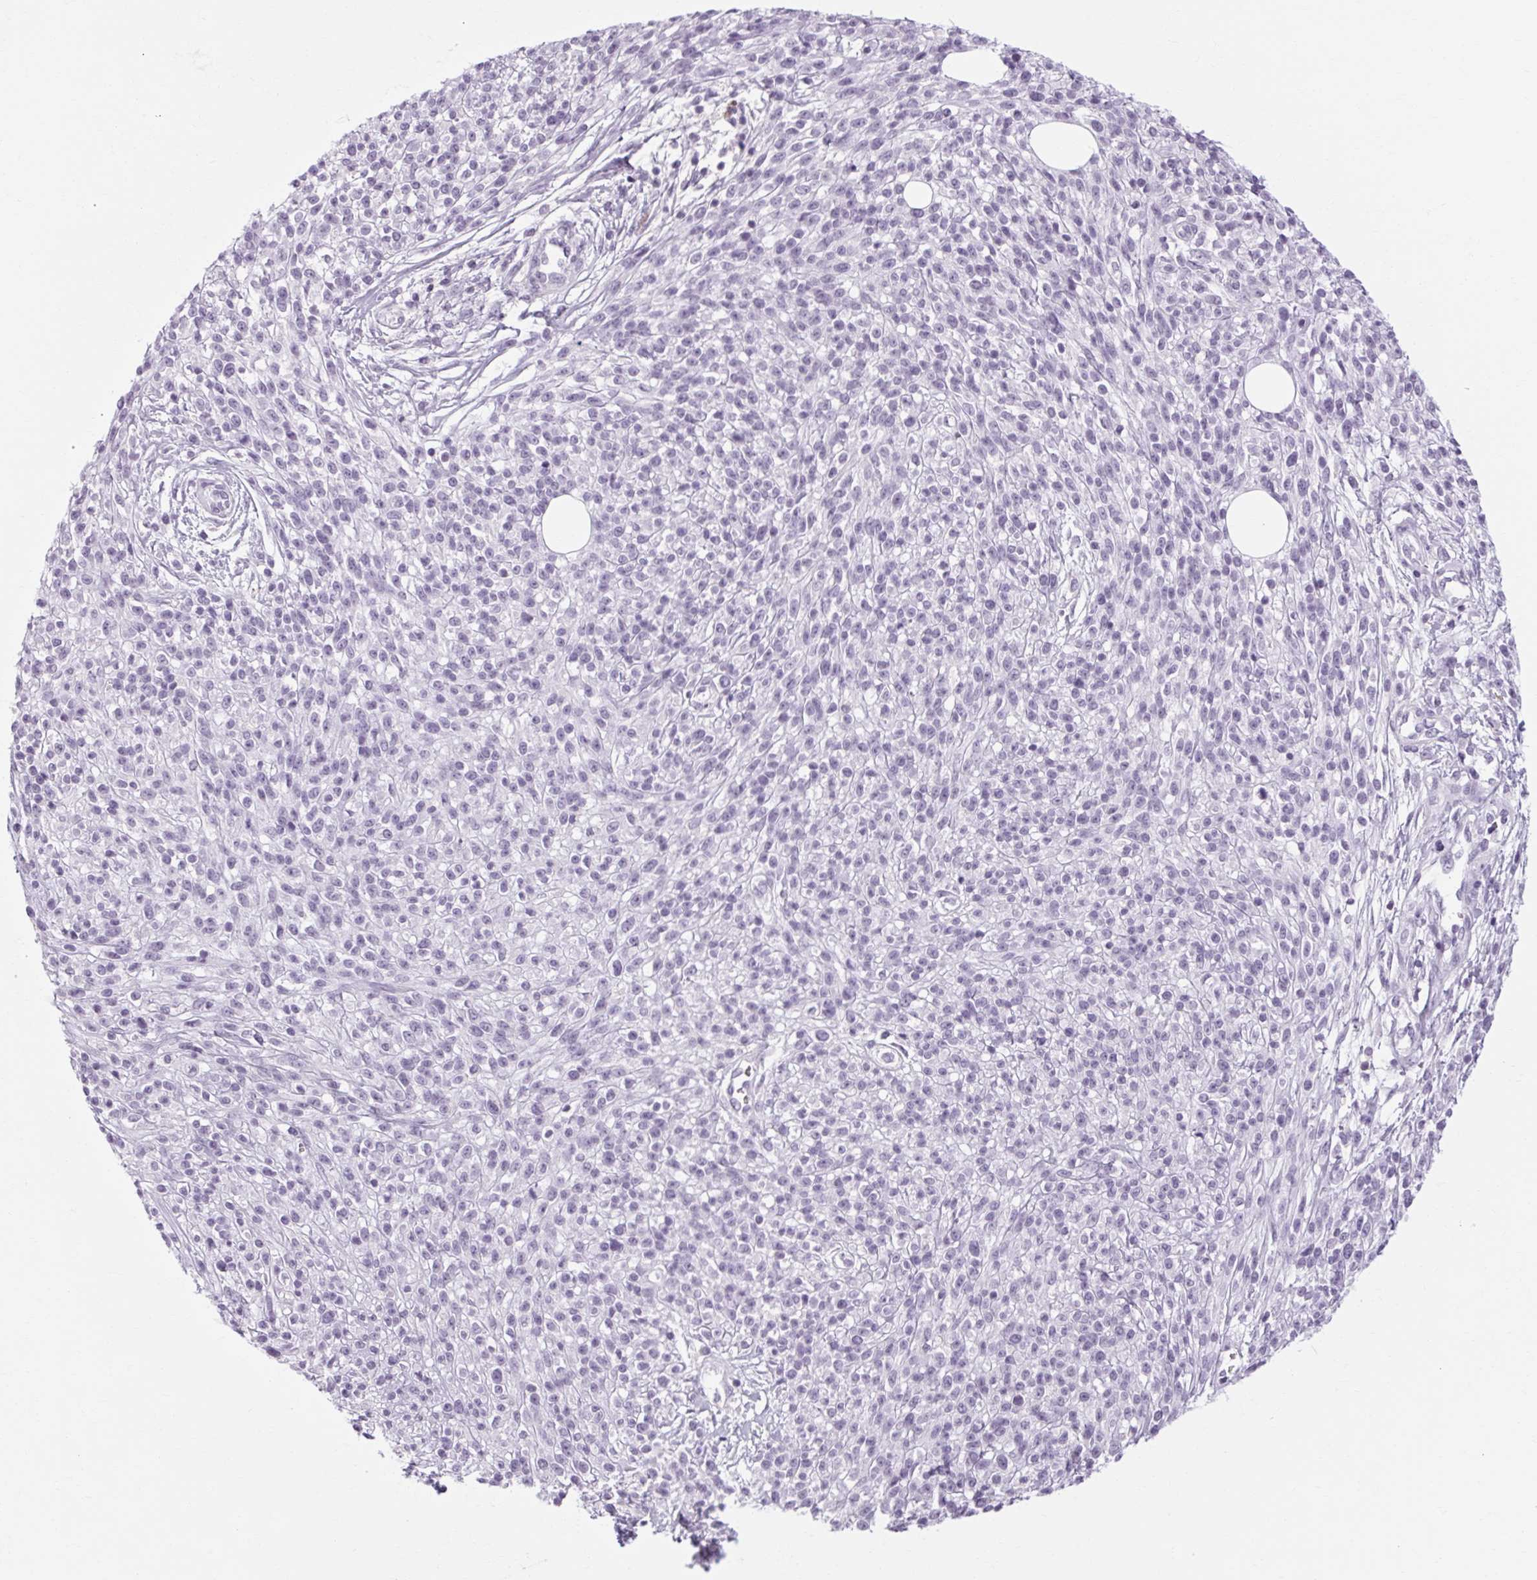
{"staining": {"intensity": "negative", "quantity": "none", "location": "none"}, "tissue": "melanoma", "cell_type": "Tumor cells", "image_type": "cancer", "snomed": [{"axis": "morphology", "description": "Malignant melanoma, NOS"}, {"axis": "topography", "description": "Skin"}, {"axis": "topography", "description": "Skin of trunk"}], "caption": "Immunohistochemistry of malignant melanoma exhibits no staining in tumor cells.", "gene": "POMC", "patient": {"sex": "male", "age": 74}}